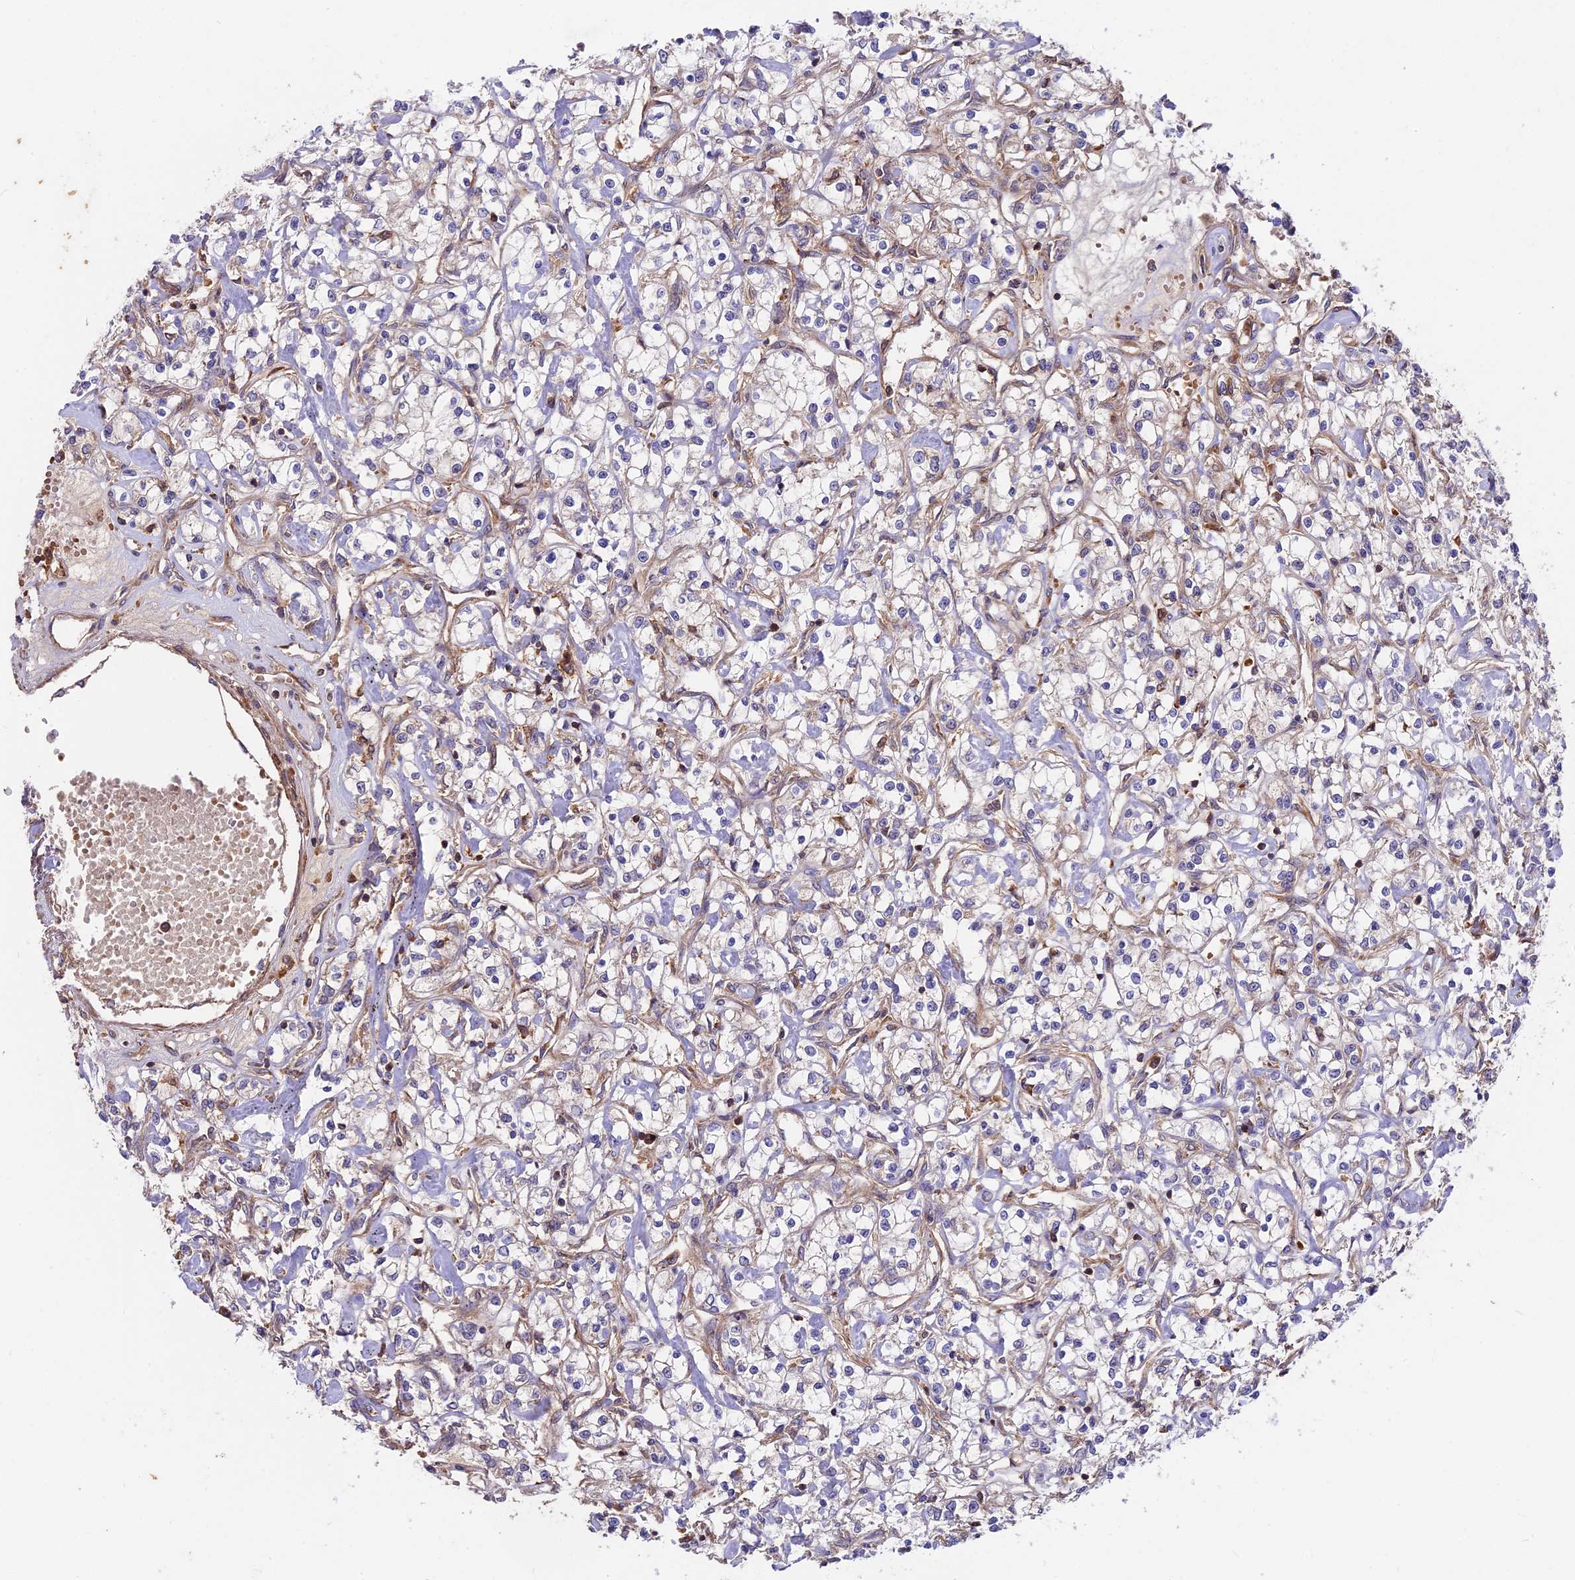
{"staining": {"intensity": "weak", "quantity": "25%-75%", "location": "cytoplasmic/membranous"}, "tissue": "renal cancer", "cell_type": "Tumor cells", "image_type": "cancer", "snomed": [{"axis": "morphology", "description": "Adenocarcinoma, NOS"}, {"axis": "topography", "description": "Kidney"}], "caption": "This histopathology image exhibits IHC staining of renal adenocarcinoma, with low weak cytoplasmic/membranous staining in about 25%-75% of tumor cells.", "gene": "MYO9B", "patient": {"sex": "female", "age": 59}}